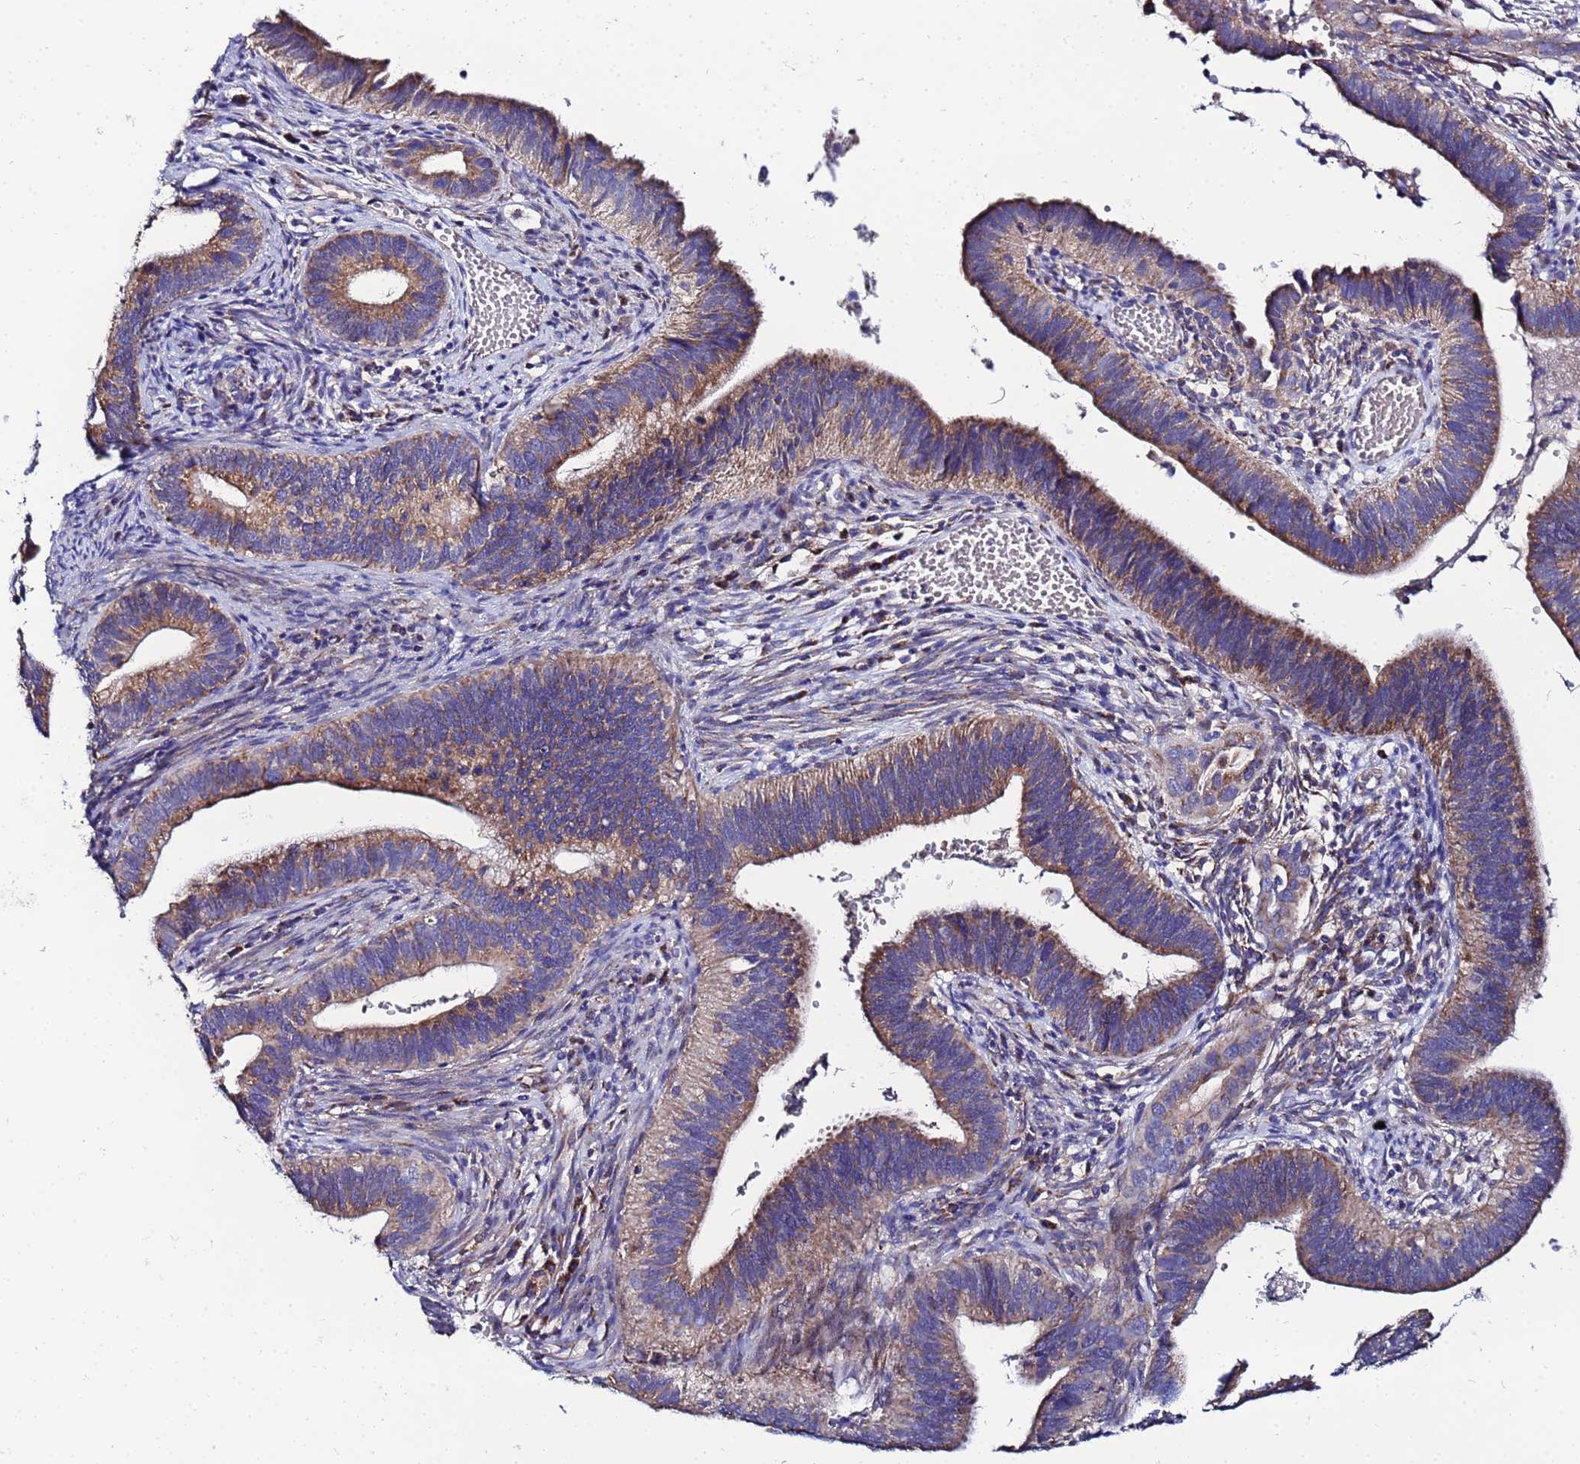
{"staining": {"intensity": "moderate", "quantity": ">75%", "location": "cytoplasmic/membranous"}, "tissue": "cervical cancer", "cell_type": "Tumor cells", "image_type": "cancer", "snomed": [{"axis": "morphology", "description": "Adenocarcinoma, NOS"}, {"axis": "topography", "description": "Cervix"}], "caption": "Immunohistochemistry image of human cervical cancer stained for a protein (brown), which displays medium levels of moderate cytoplasmic/membranous positivity in approximately >75% of tumor cells.", "gene": "FAHD2A", "patient": {"sex": "female", "age": 42}}